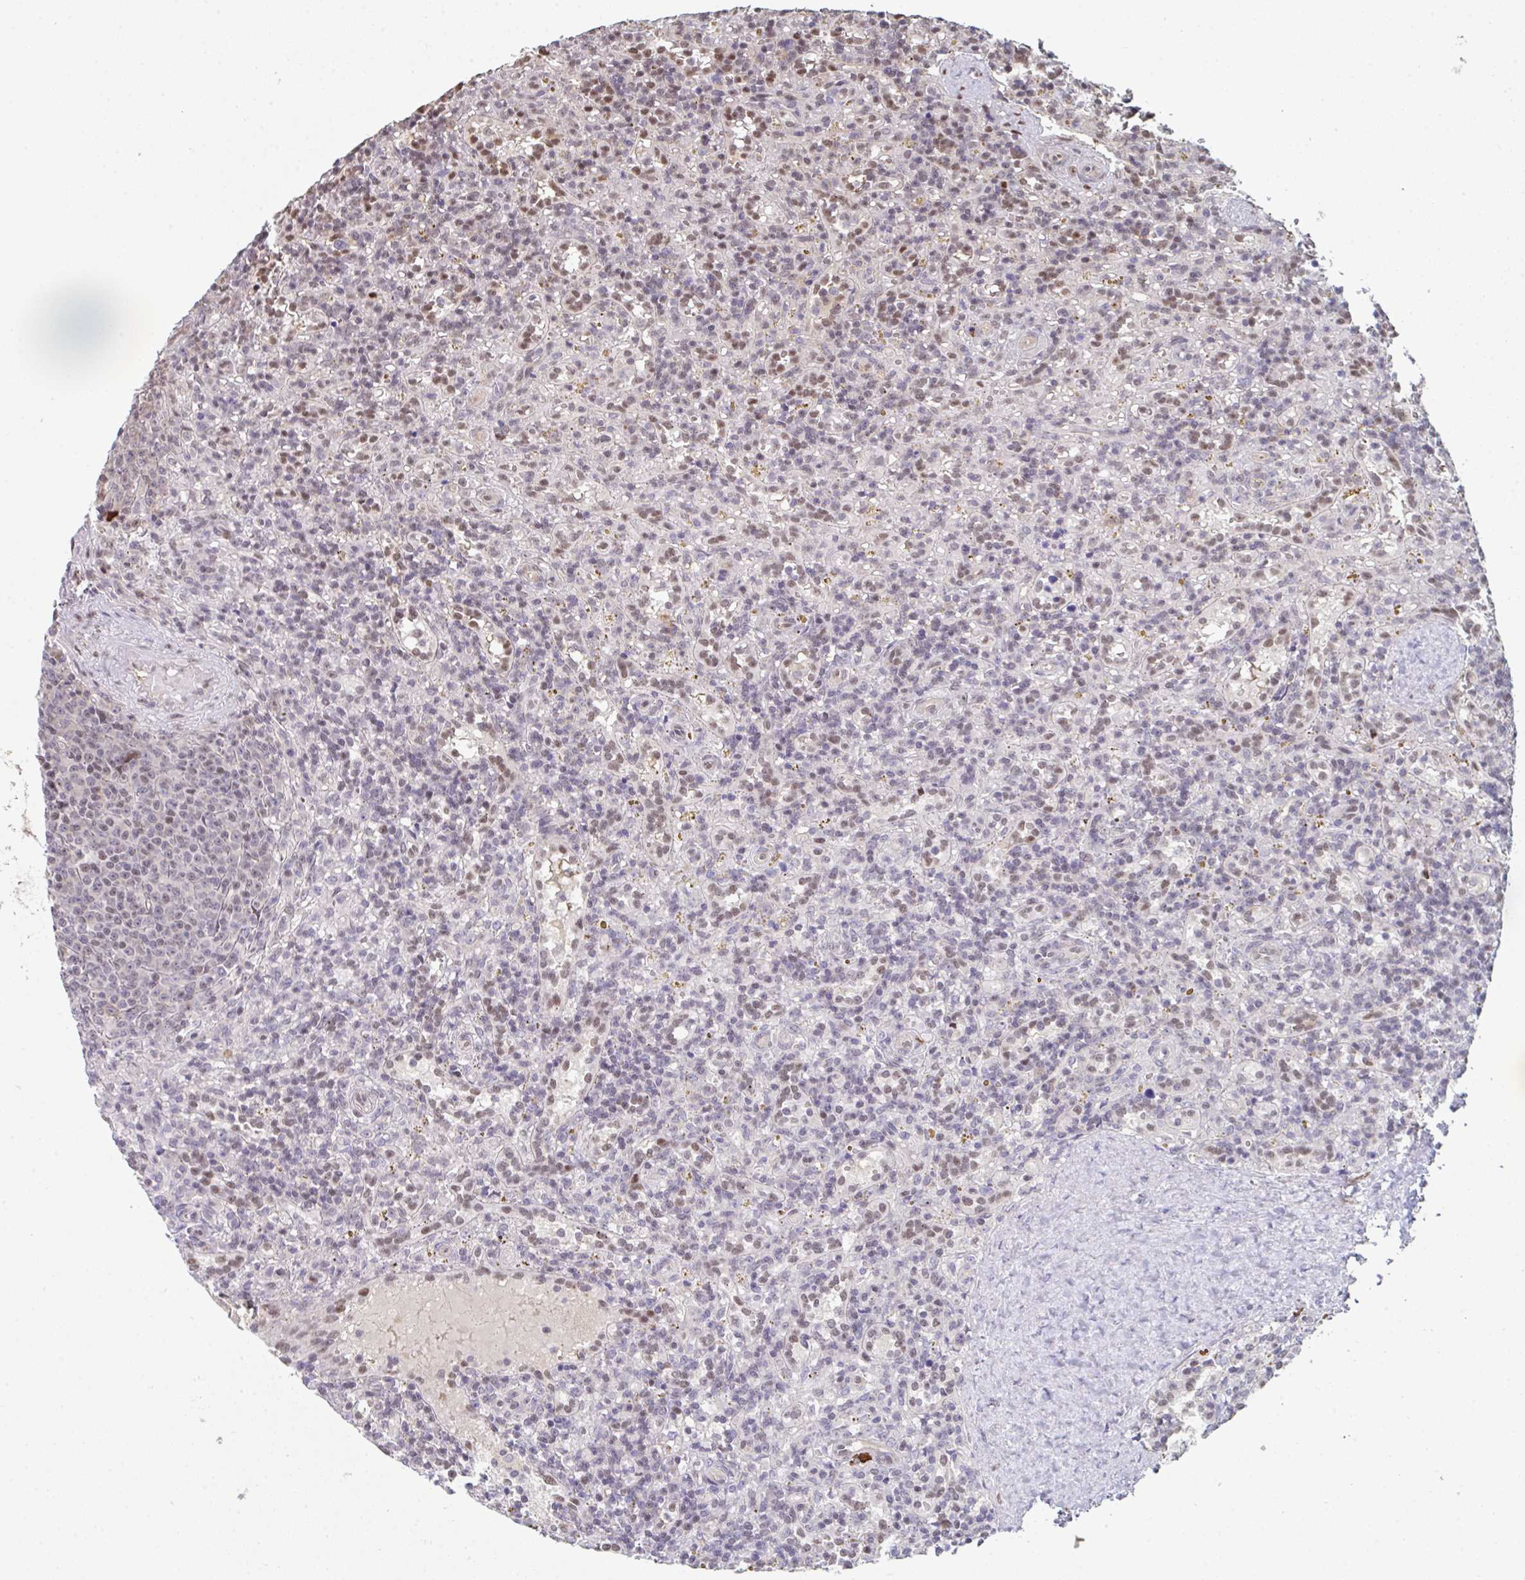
{"staining": {"intensity": "weak", "quantity": "<25%", "location": "nuclear"}, "tissue": "lymphoma", "cell_type": "Tumor cells", "image_type": "cancer", "snomed": [{"axis": "morphology", "description": "Malignant lymphoma, non-Hodgkin's type, Low grade"}, {"axis": "topography", "description": "Spleen"}], "caption": "A high-resolution photomicrograph shows immunohistochemistry staining of lymphoma, which exhibits no significant positivity in tumor cells.", "gene": "ACD", "patient": {"sex": "male", "age": 67}}